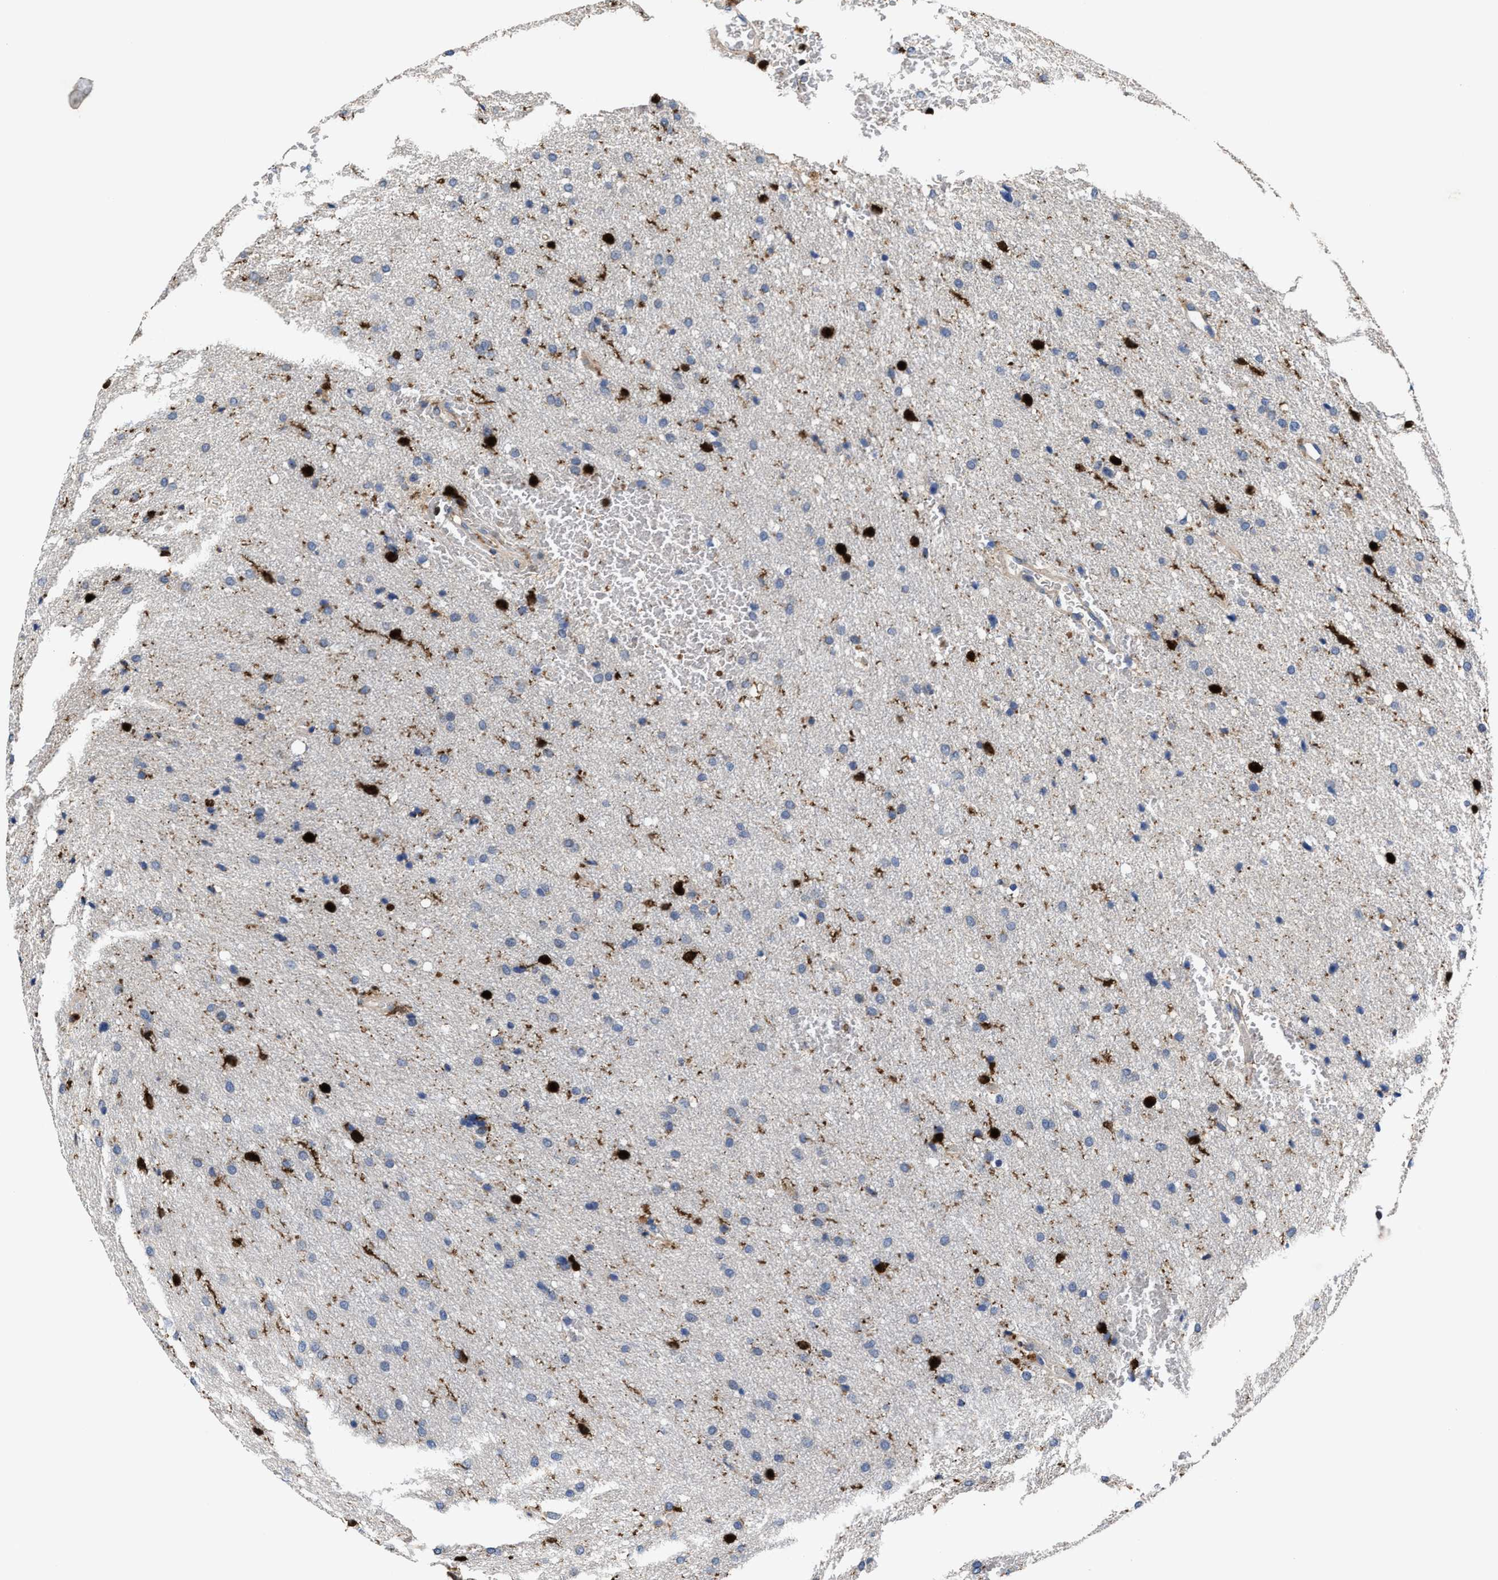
{"staining": {"intensity": "negative", "quantity": "none", "location": "none"}, "tissue": "glioma", "cell_type": "Tumor cells", "image_type": "cancer", "snomed": [{"axis": "morphology", "description": "Glioma, malignant, Low grade"}, {"axis": "topography", "description": "Brain"}], "caption": "Immunohistochemistry of malignant glioma (low-grade) exhibits no staining in tumor cells.", "gene": "RGS10", "patient": {"sex": "female", "age": 37}}